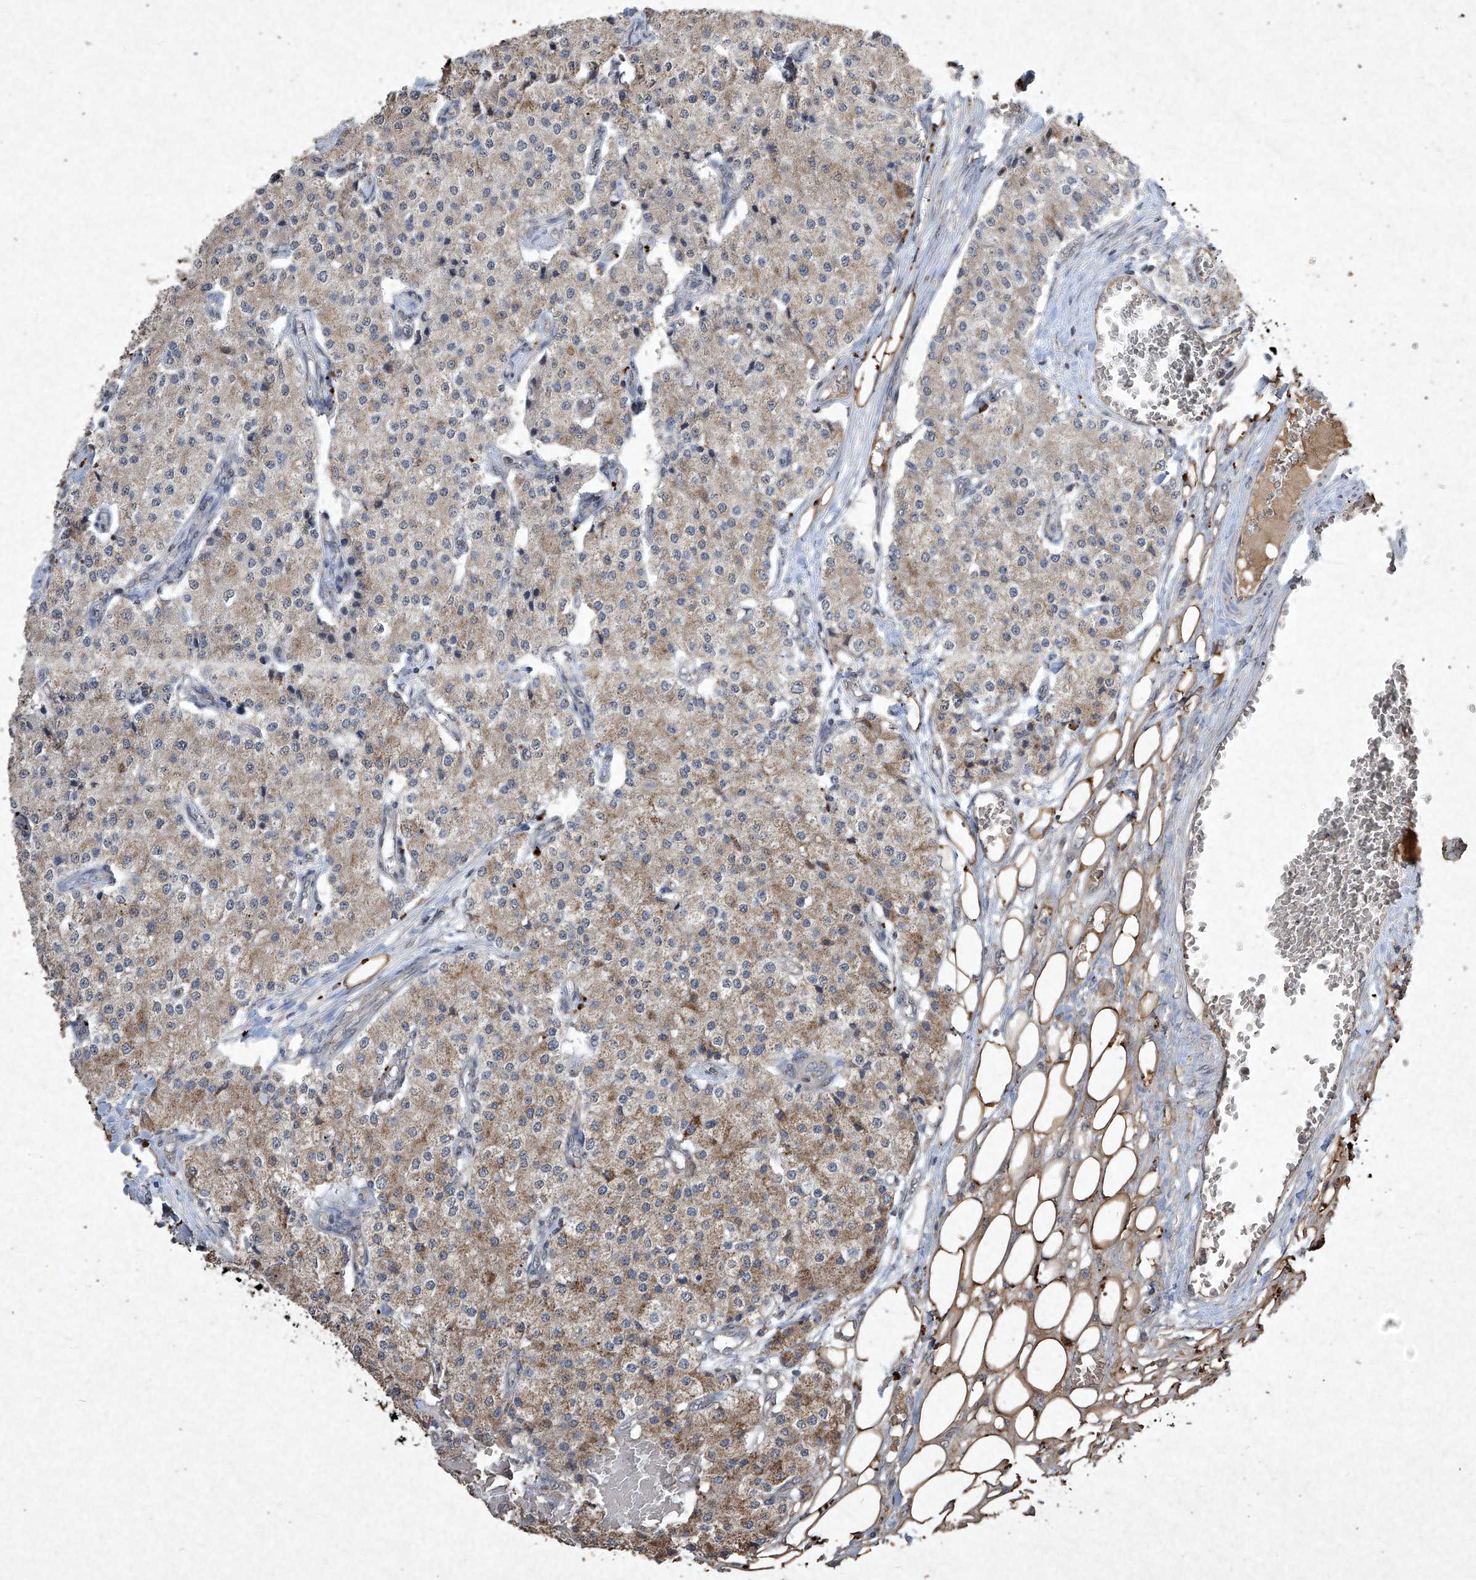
{"staining": {"intensity": "moderate", "quantity": "25%-75%", "location": "cytoplasmic/membranous"}, "tissue": "carcinoid", "cell_type": "Tumor cells", "image_type": "cancer", "snomed": [{"axis": "morphology", "description": "Carcinoid, malignant, NOS"}, {"axis": "topography", "description": "Colon"}], "caption": "A brown stain highlights moderate cytoplasmic/membranous staining of a protein in human malignant carcinoid tumor cells. (Stains: DAB (3,3'-diaminobenzidine) in brown, nuclei in blue, Microscopy: brightfield microscopy at high magnification).", "gene": "MED16", "patient": {"sex": "female", "age": 52}}